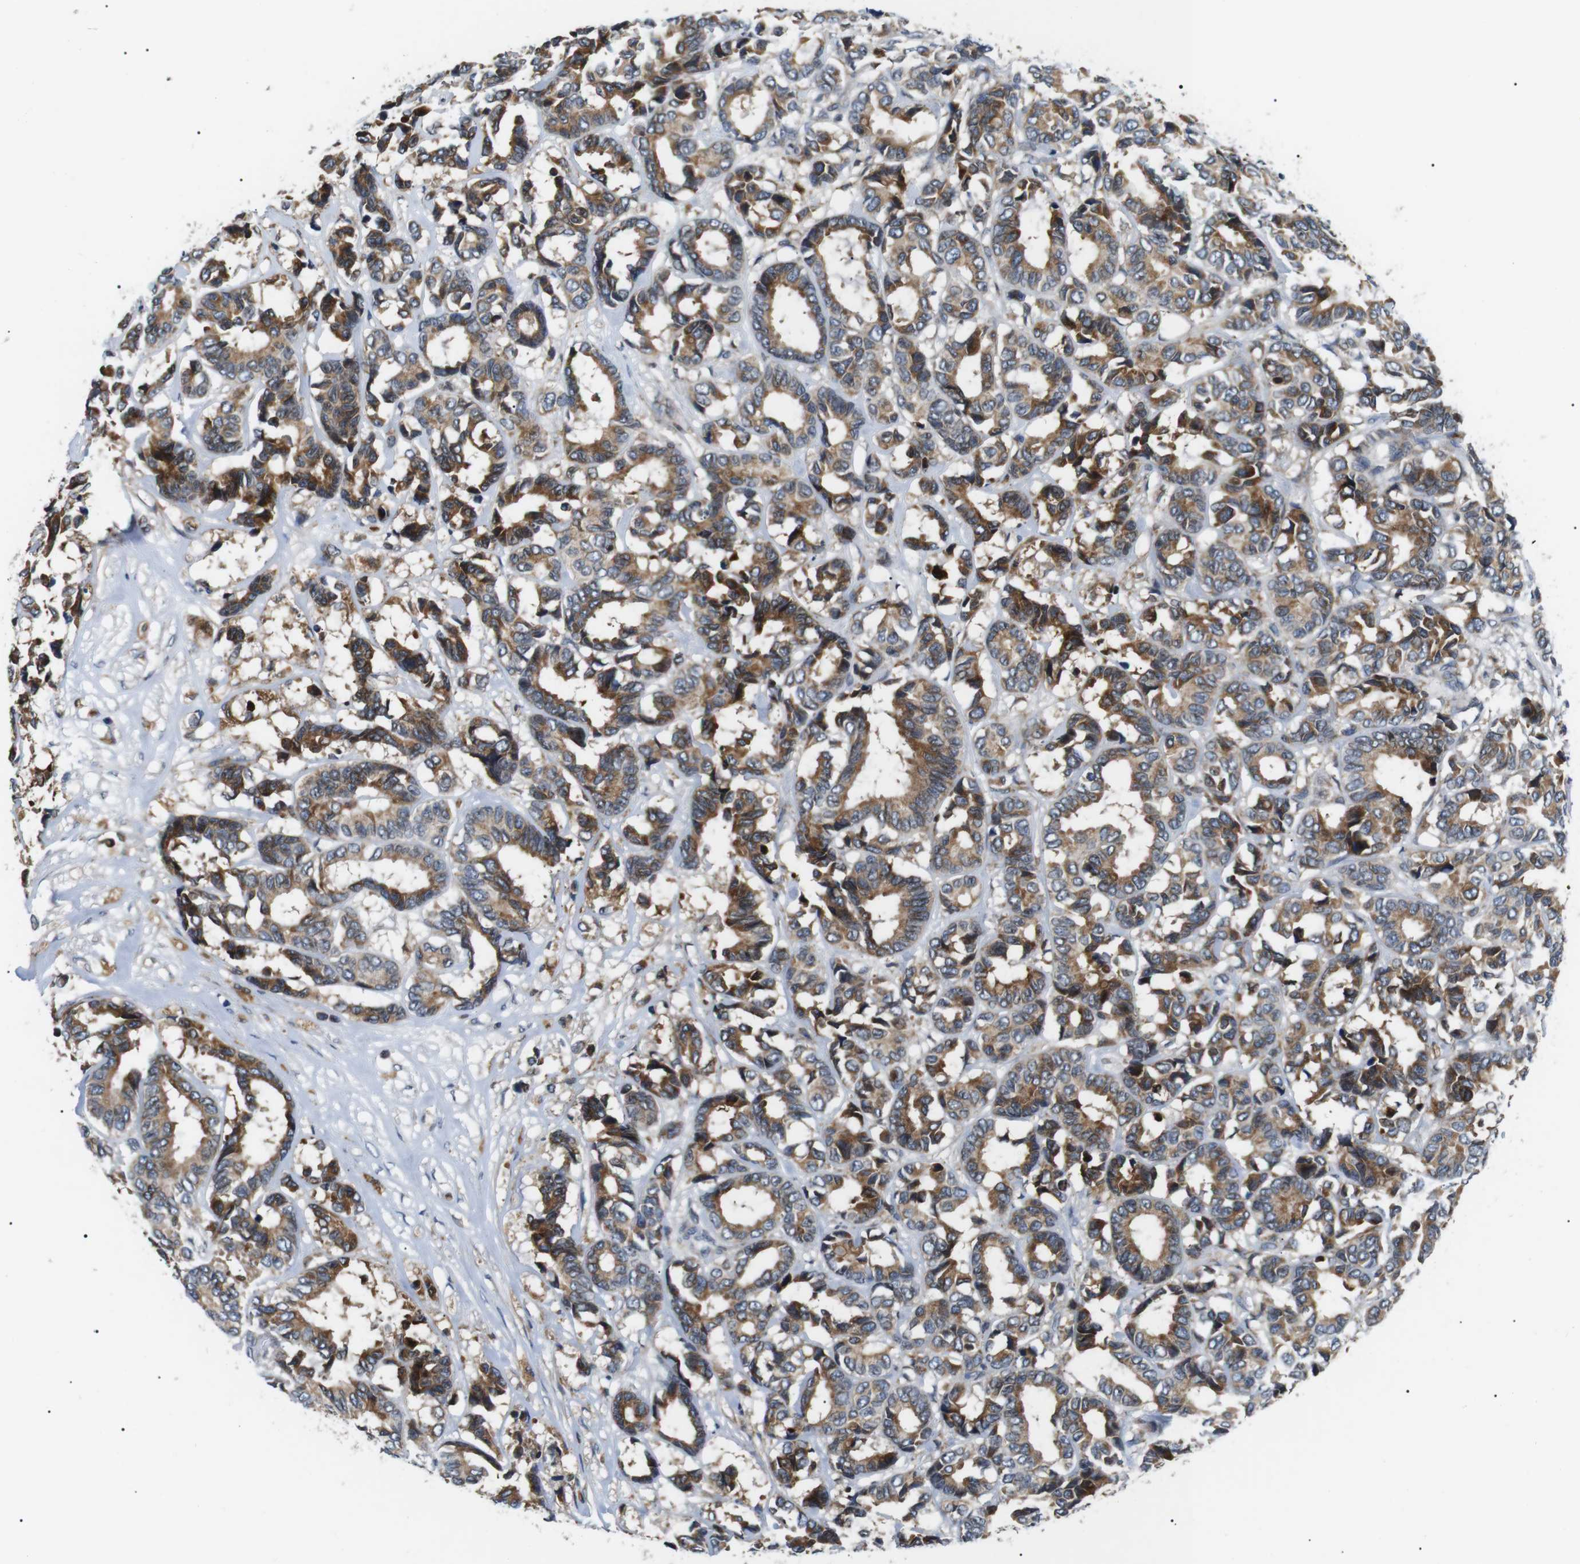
{"staining": {"intensity": "moderate", "quantity": ">75%", "location": "cytoplasmic/membranous"}, "tissue": "breast cancer", "cell_type": "Tumor cells", "image_type": "cancer", "snomed": [{"axis": "morphology", "description": "Duct carcinoma"}, {"axis": "topography", "description": "Breast"}], "caption": "Immunohistochemical staining of breast intraductal carcinoma shows moderate cytoplasmic/membranous protein expression in about >75% of tumor cells.", "gene": "RAB9A", "patient": {"sex": "female", "age": 87}}